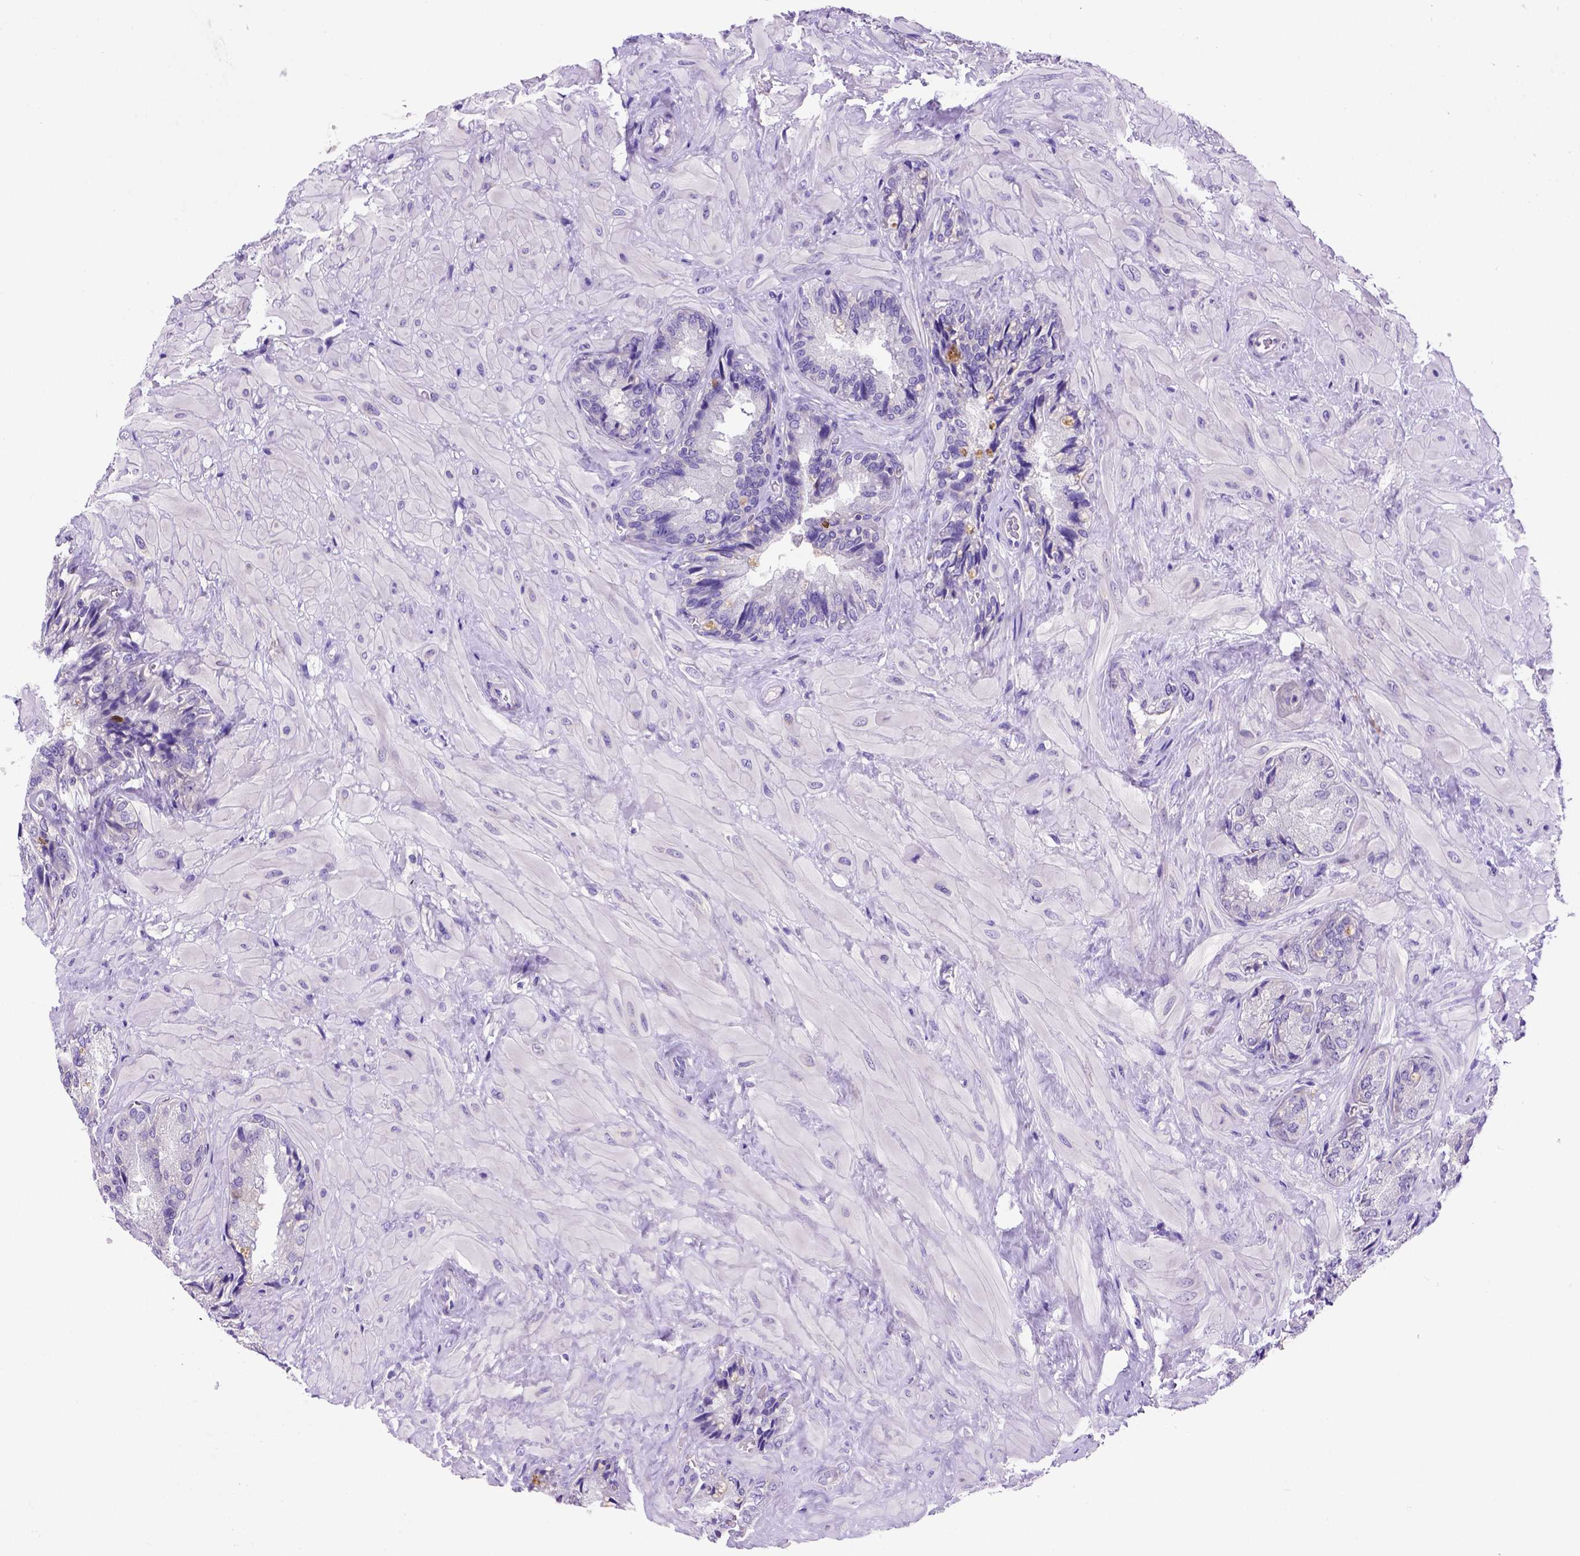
{"staining": {"intensity": "negative", "quantity": "none", "location": "none"}, "tissue": "seminal vesicle", "cell_type": "Glandular cells", "image_type": "normal", "snomed": [{"axis": "morphology", "description": "Normal tissue, NOS"}, {"axis": "topography", "description": "Seminal veicle"}], "caption": "An immunohistochemistry (IHC) micrograph of benign seminal vesicle is shown. There is no staining in glandular cells of seminal vesicle. Brightfield microscopy of immunohistochemistry stained with DAB (3,3'-diaminobenzidine) (brown) and hematoxylin (blue), captured at high magnification.", "gene": "FOXI1", "patient": {"sex": "male", "age": 57}}